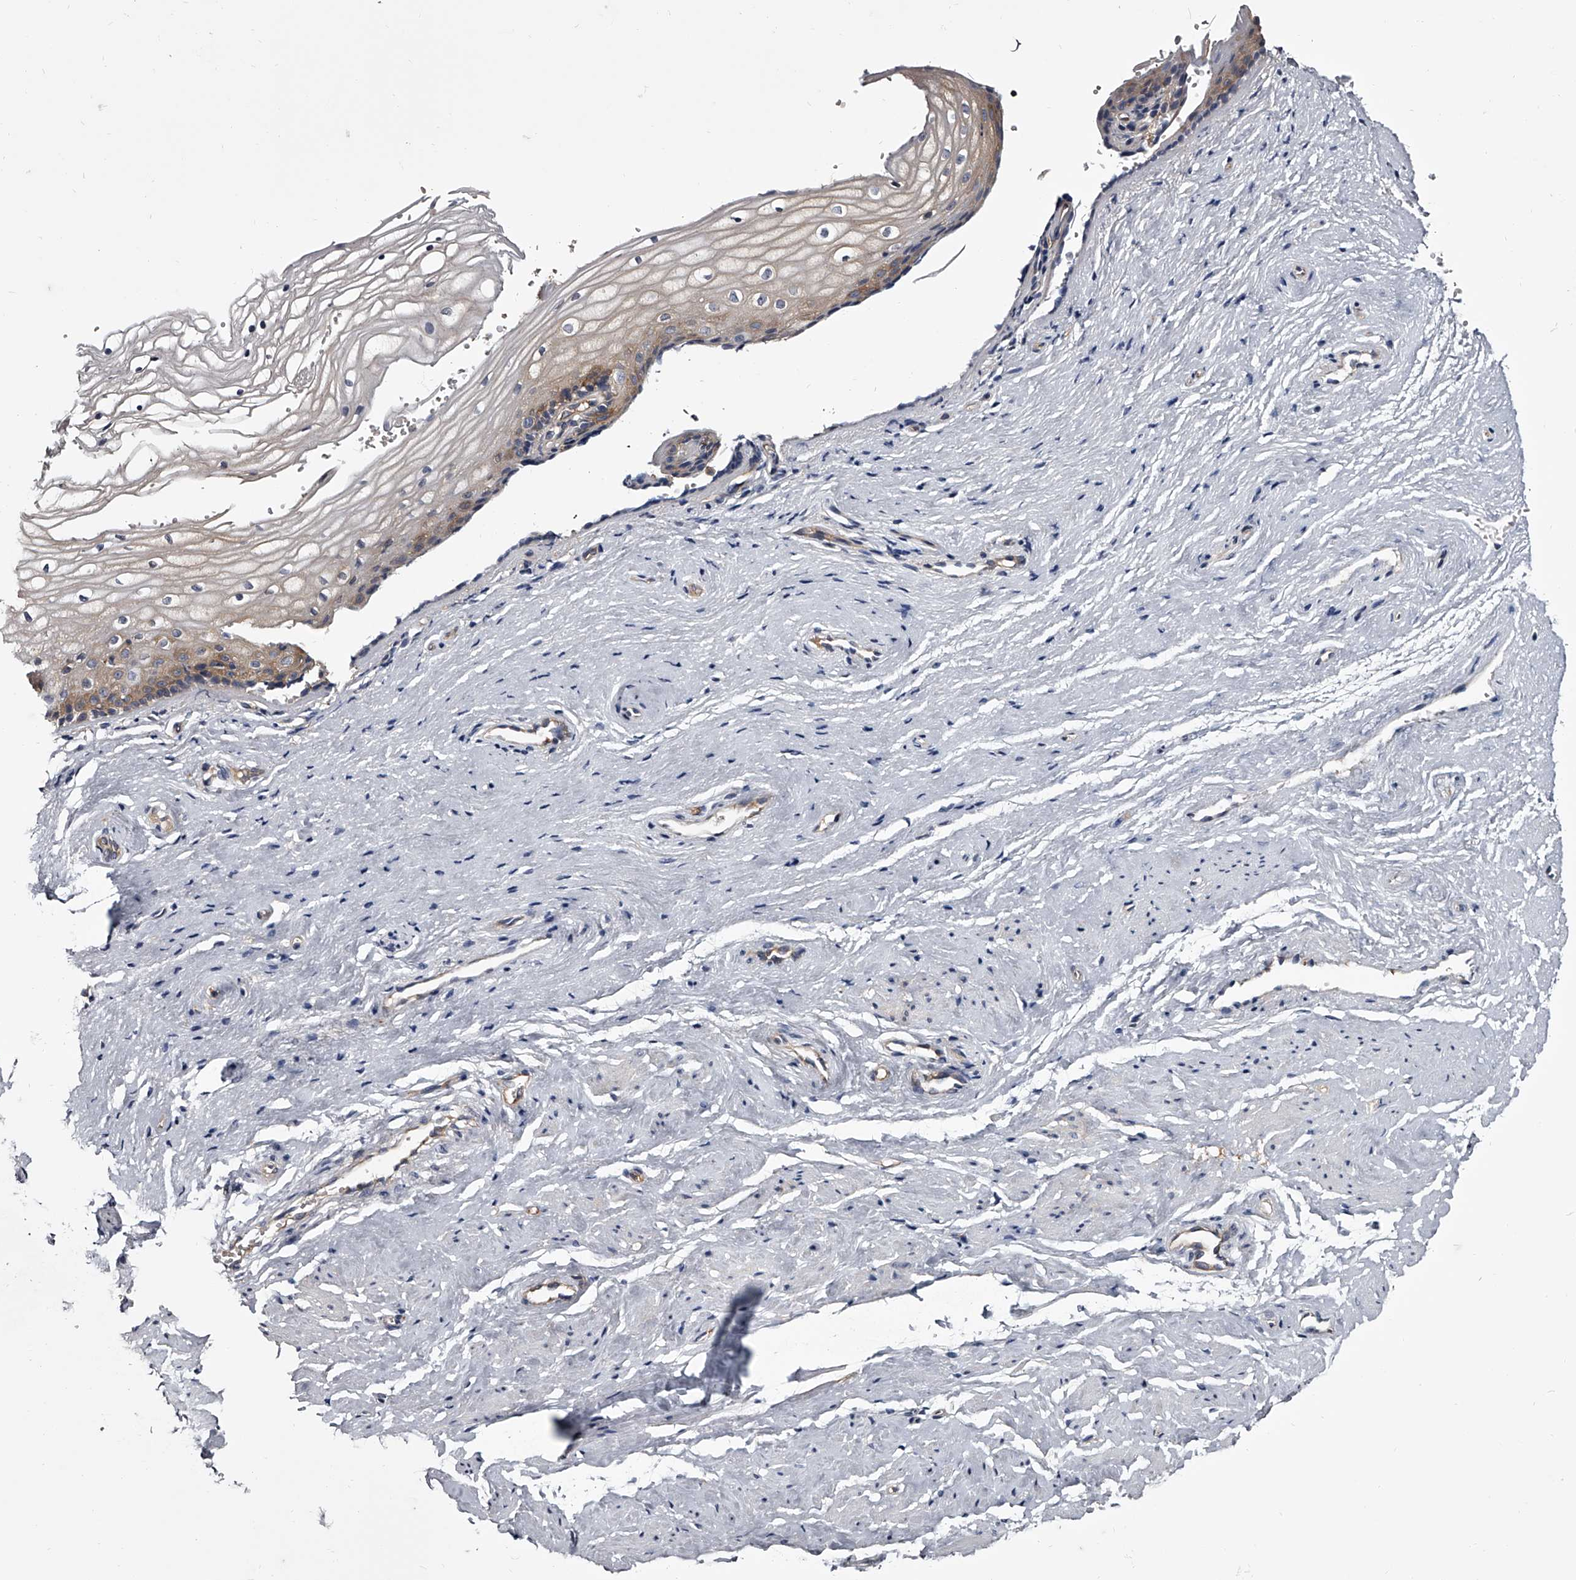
{"staining": {"intensity": "negative", "quantity": "none", "location": "none"}, "tissue": "vagina", "cell_type": "Squamous epithelial cells", "image_type": "normal", "snomed": [{"axis": "morphology", "description": "Normal tissue, NOS"}, {"axis": "topography", "description": "Vagina"}], "caption": "An immunohistochemistry photomicrograph of normal vagina is shown. There is no staining in squamous epithelial cells of vagina. Nuclei are stained in blue.", "gene": "GAPVD1", "patient": {"sex": "female", "age": 46}}